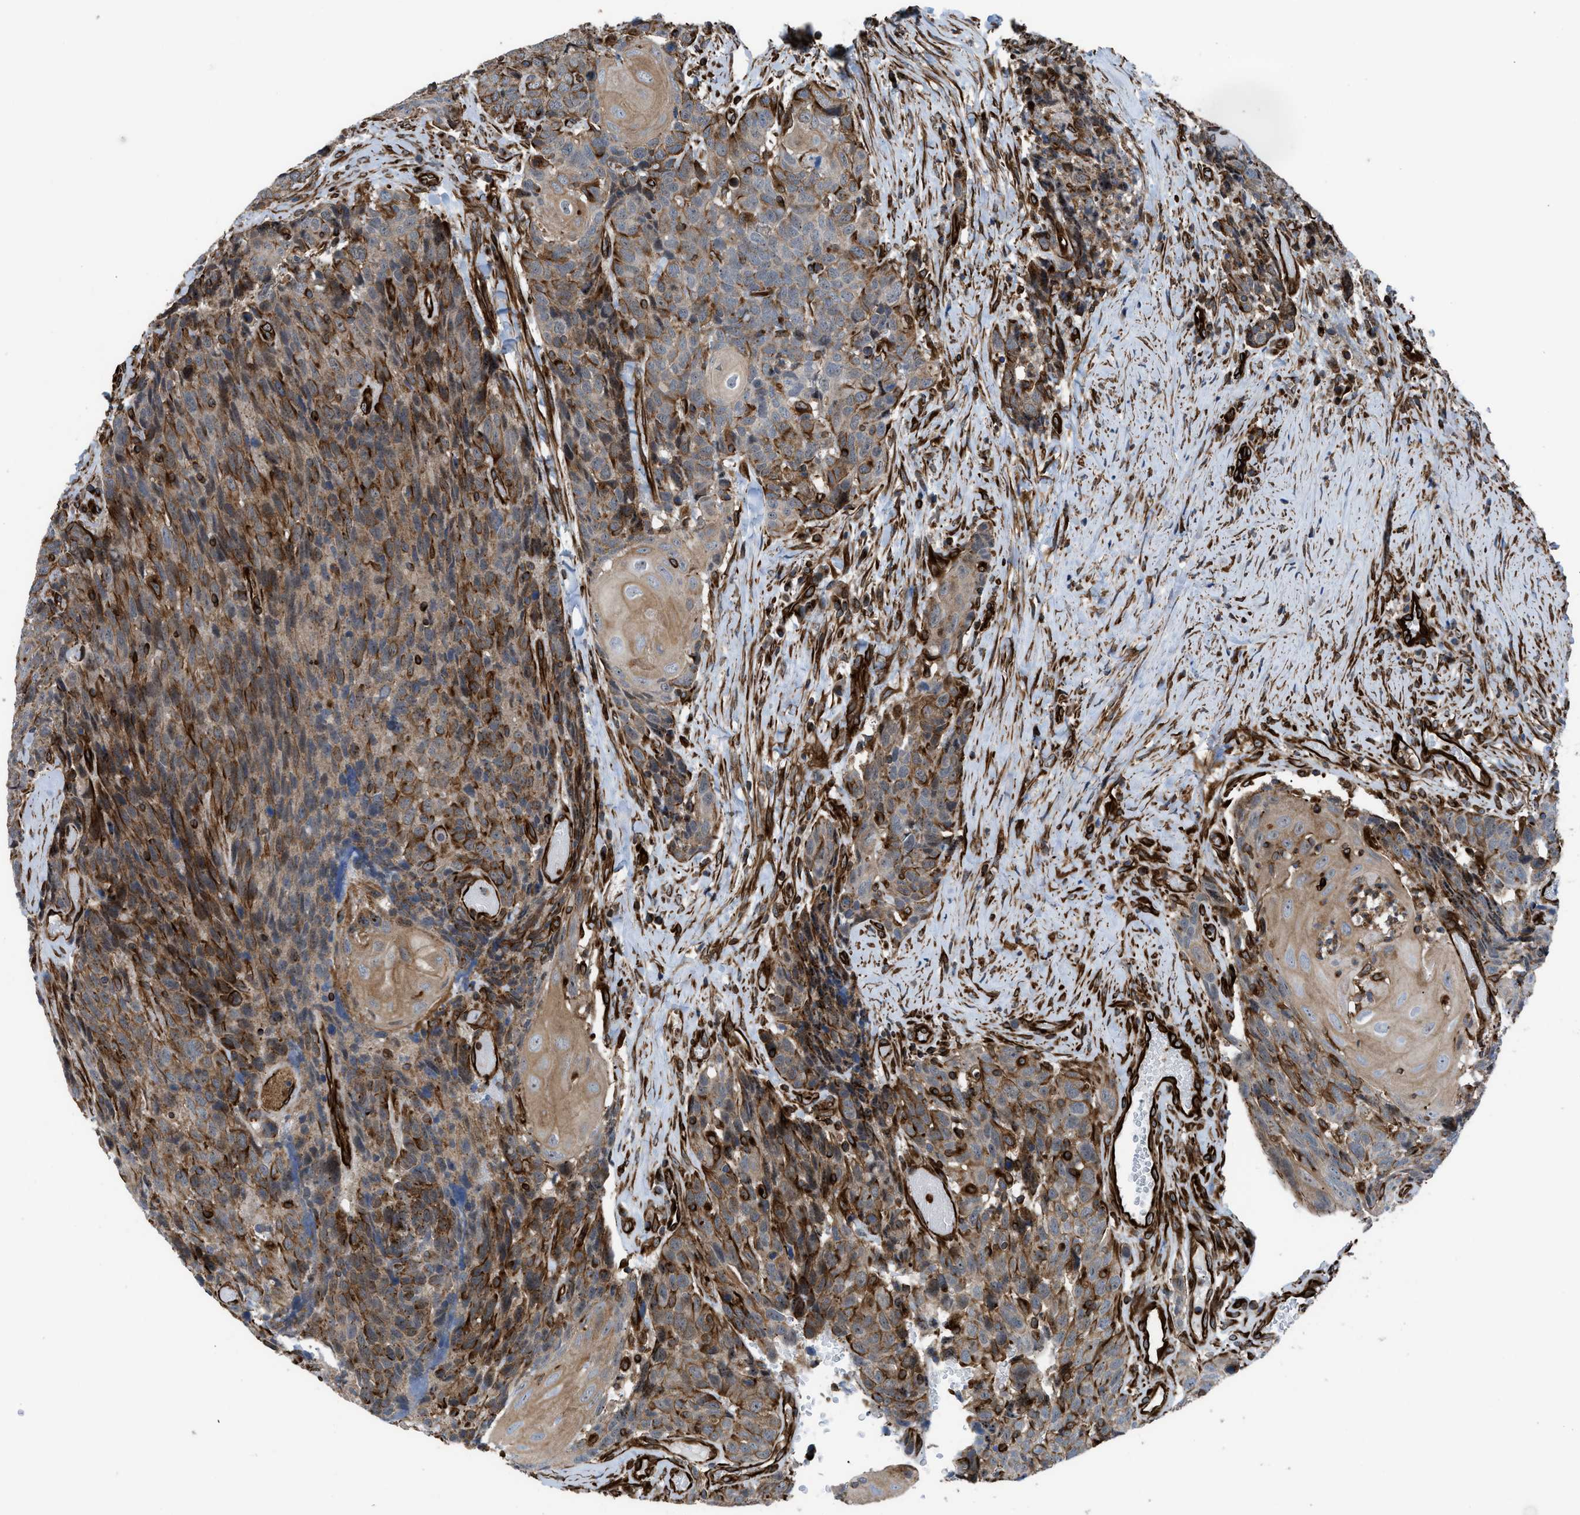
{"staining": {"intensity": "moderate", "quantity": ">75%", "location": "cytoplasmic/membranous"}, "tissue": "head and neck cancer", "cell_type": "Tumor cells", "image_type": "cancer", "snomed": [{"axis": "morphology", "description": "Squamous cell carcinoma, NOS"}, {"axis": "topography", "description": "Head-Neck"}], "caption": "Immunohistochemistry of human squamous cell carcinoma (head and neck) shows medium levels of moderate cytoplasmic/membranous staining in about >75% of tumor cells.", "gene": "PTPRE", "patient": {"sex": "male", "age": 66}}